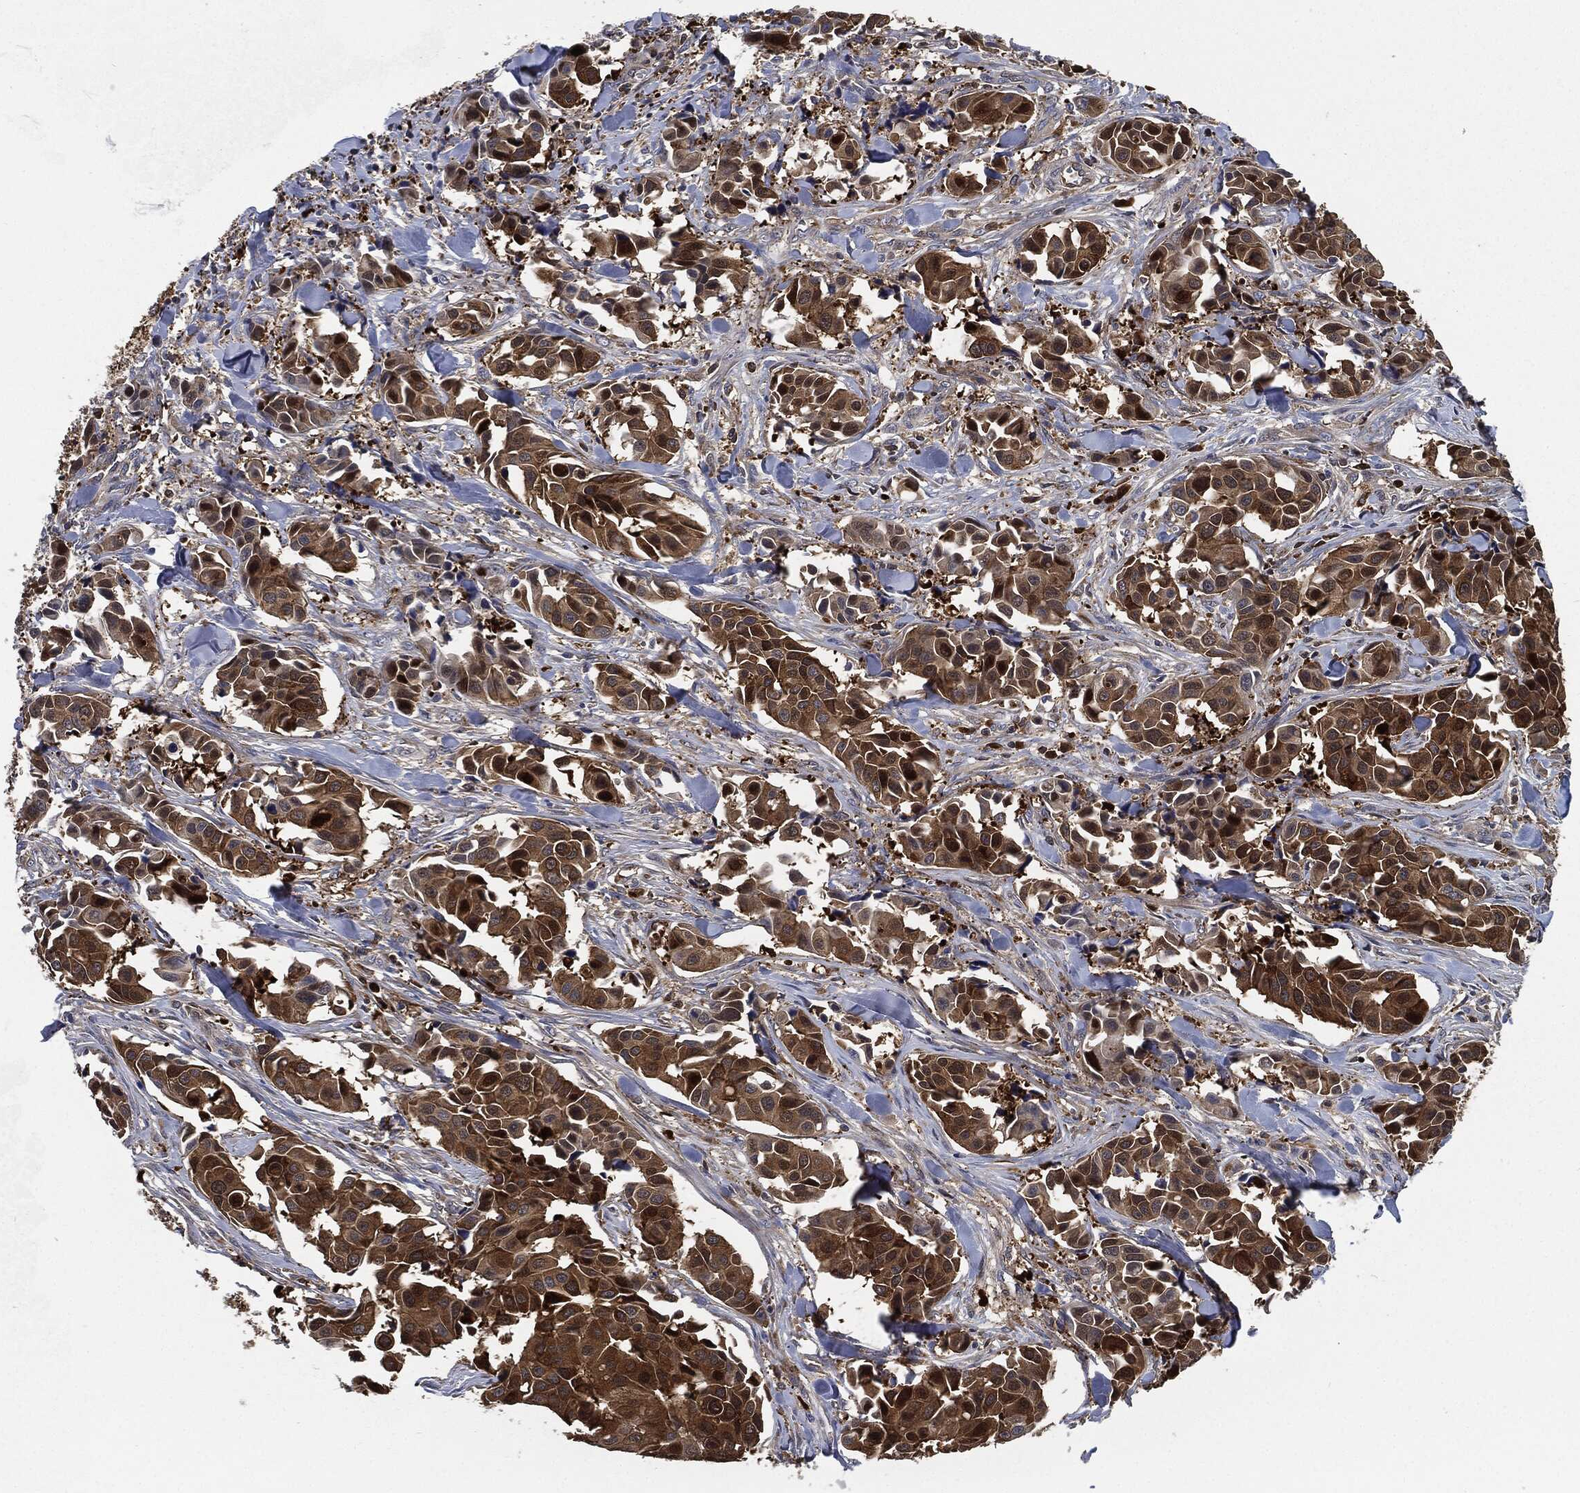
{"staining": {"intensity": "strong", "quantity": ">75%", "location": "cytoplasmic/membranous"}, "tissue": "head and neck cancer", "cell_type": "Tumor cells", "image_type": "cancer", "snomed": [{"axis": "morphology", "description": "Adenocarcinoma, NOS"}, {"axis": "topography", "description": "Head-Neck"}], "caption": "Head and neck cancer stained for a protein demonstrates strong cytoplasmic/membranous positivity in tumor cells. The staining was performed using DAB to visualize the protein expression in brown, while the nuclei were stained in blue with hematoxylin (Magnification: 20x).", "gene": "PRDX2", "patient": {"sex": "male", "age": 76}}